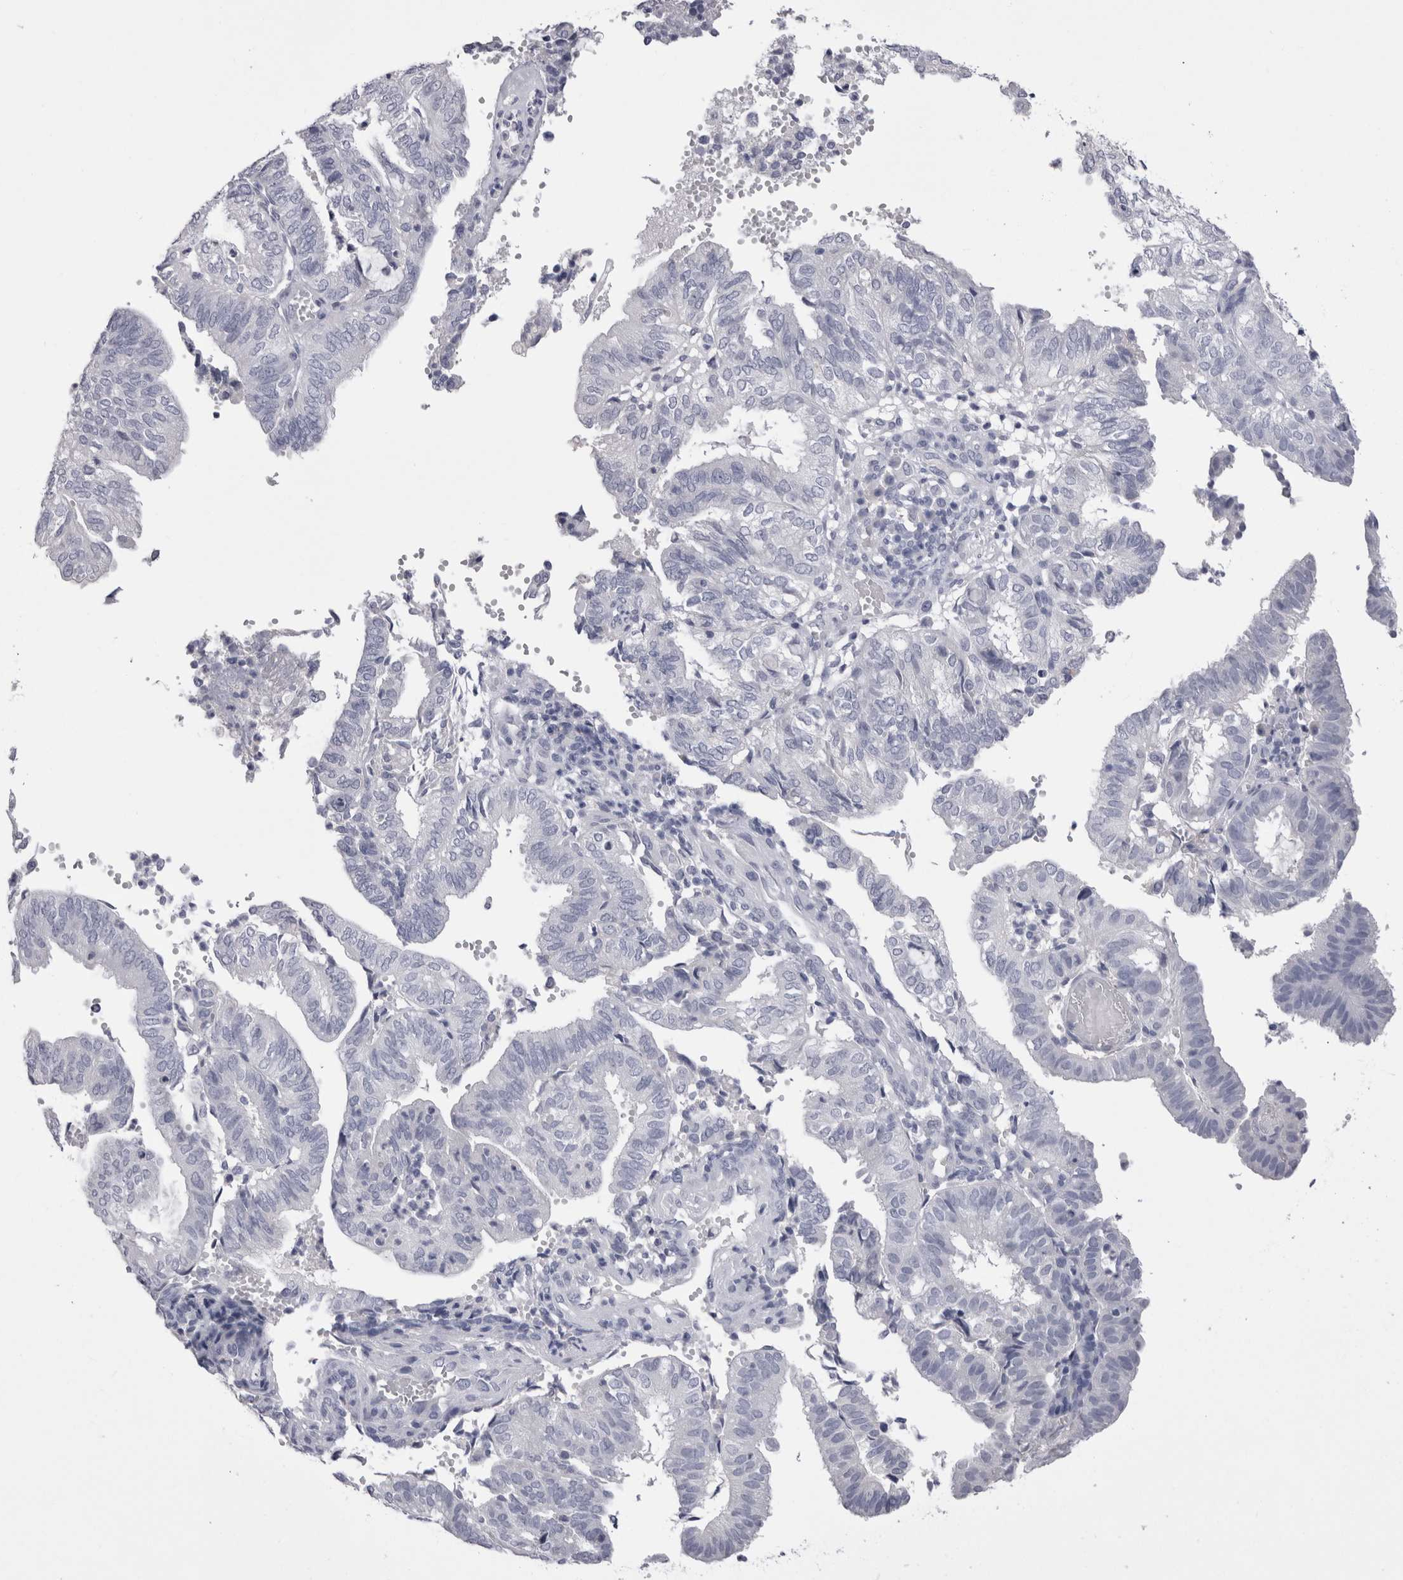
{"staining": {"intensity": "negative", "quantity": "none", "location": "none"}, "tissue": "endometrial cancer", "cell_type": "Tumor cells", "image_type": "cancer", "snomed": [{"axis": "morphology", "description": "Adenocarcinoma, NOS"}, {"axis": "topography", "description": "Uterus"}], "caption": "Tumor cells are negative for brown protein staining in endometrial adenocarcinoma.", "gene": "CDHR5", "patient": {"sex": "female", "age": 60}}